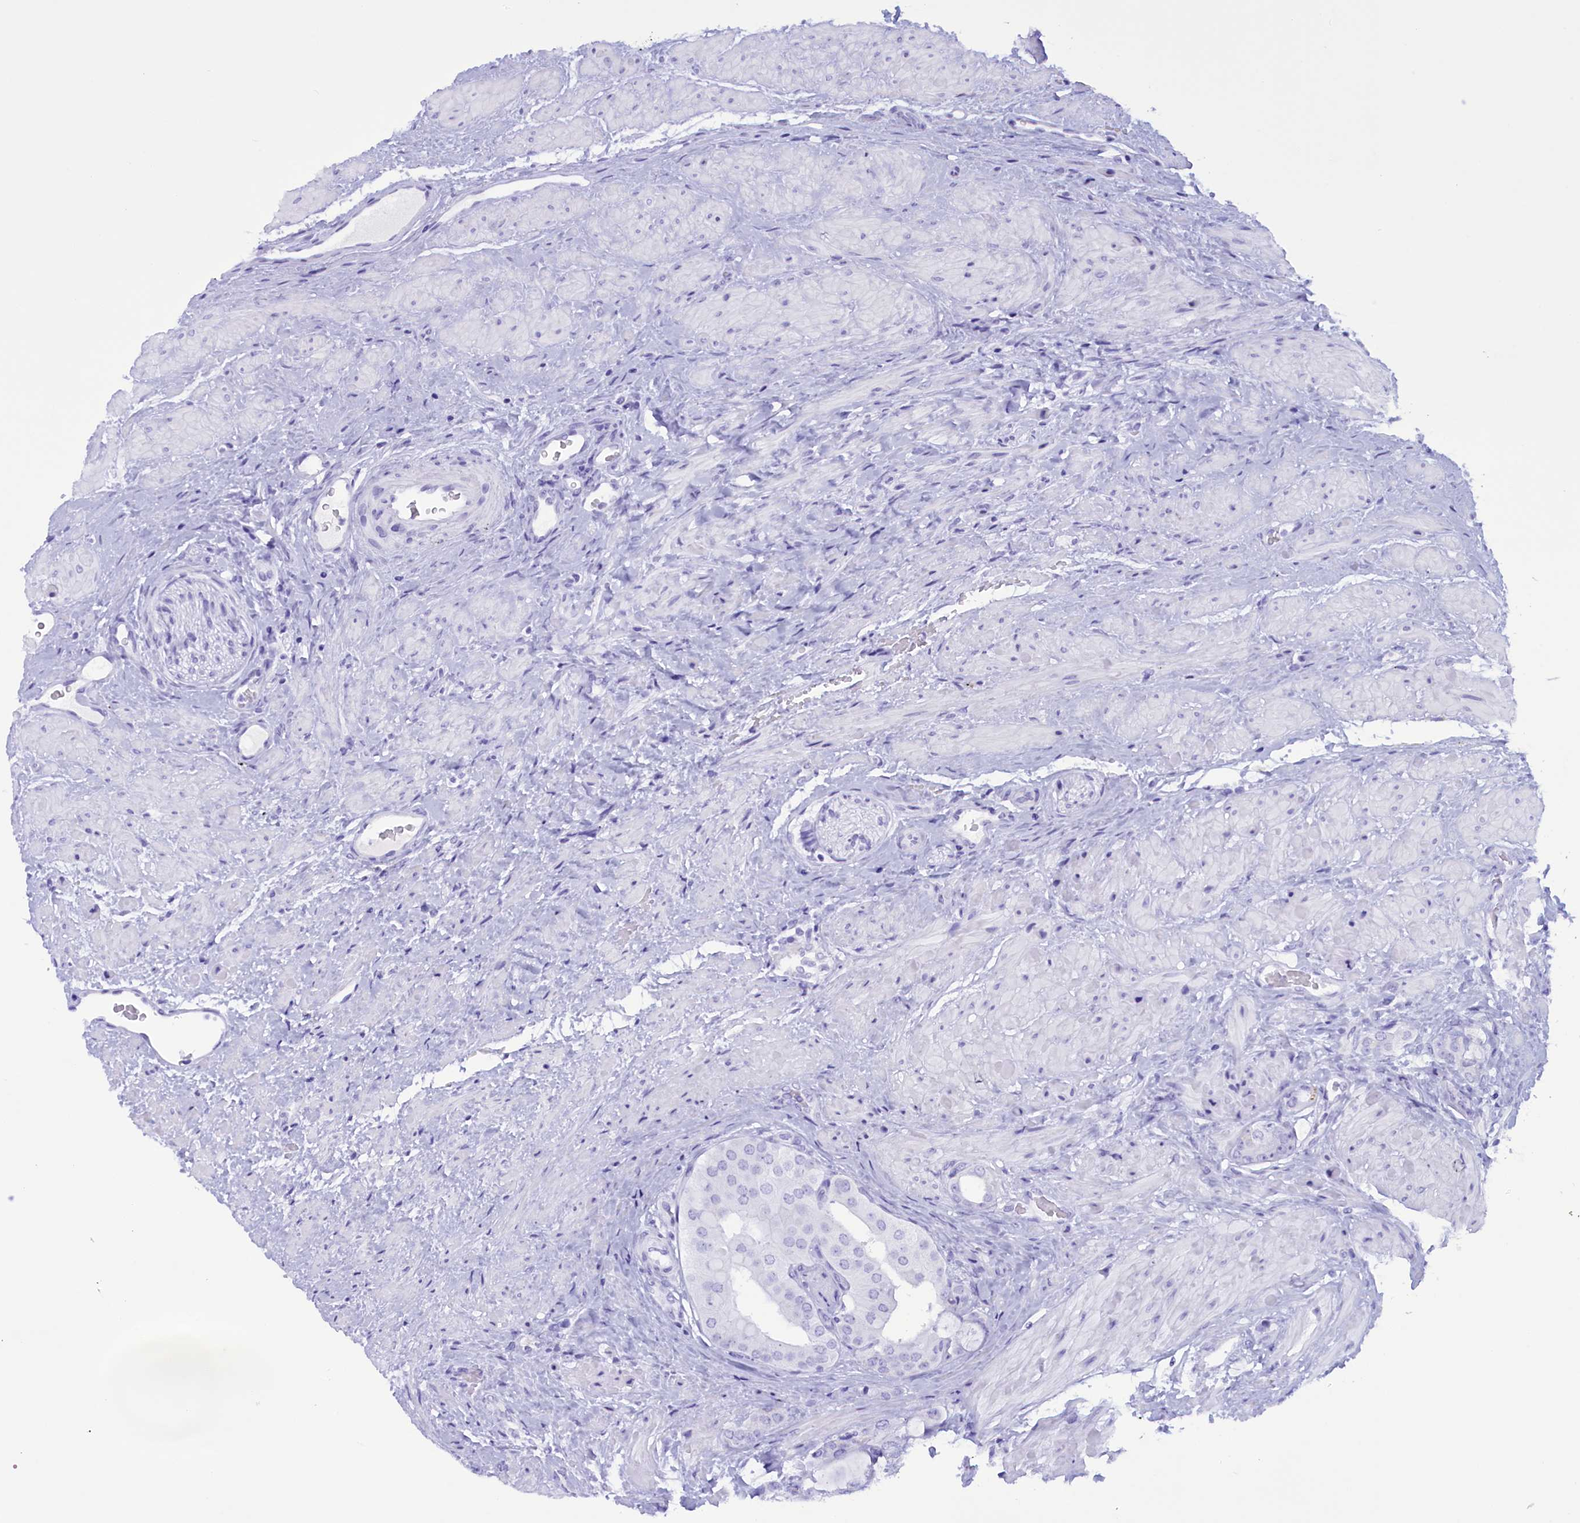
{"staining": {"intensity": "negative", "quantity": "none", "location": "none"}, "tissue": "prostate cancer", "cell_type": "Tumor cells", "image_type": "cancer", "snomed": [{"axis": "morphology", "description": "Adenocarcinoma, Low grade"}, {"axis": "topography", "description": "Prostate"}], "caption": "This is an immunohistochemistry (IHC) micrograph of human prostate adenocarcinoma (low-grade). There is no staining in tumor cells.", "gene": "BRI3", "patient": {"sex": "male", "age": 57}}